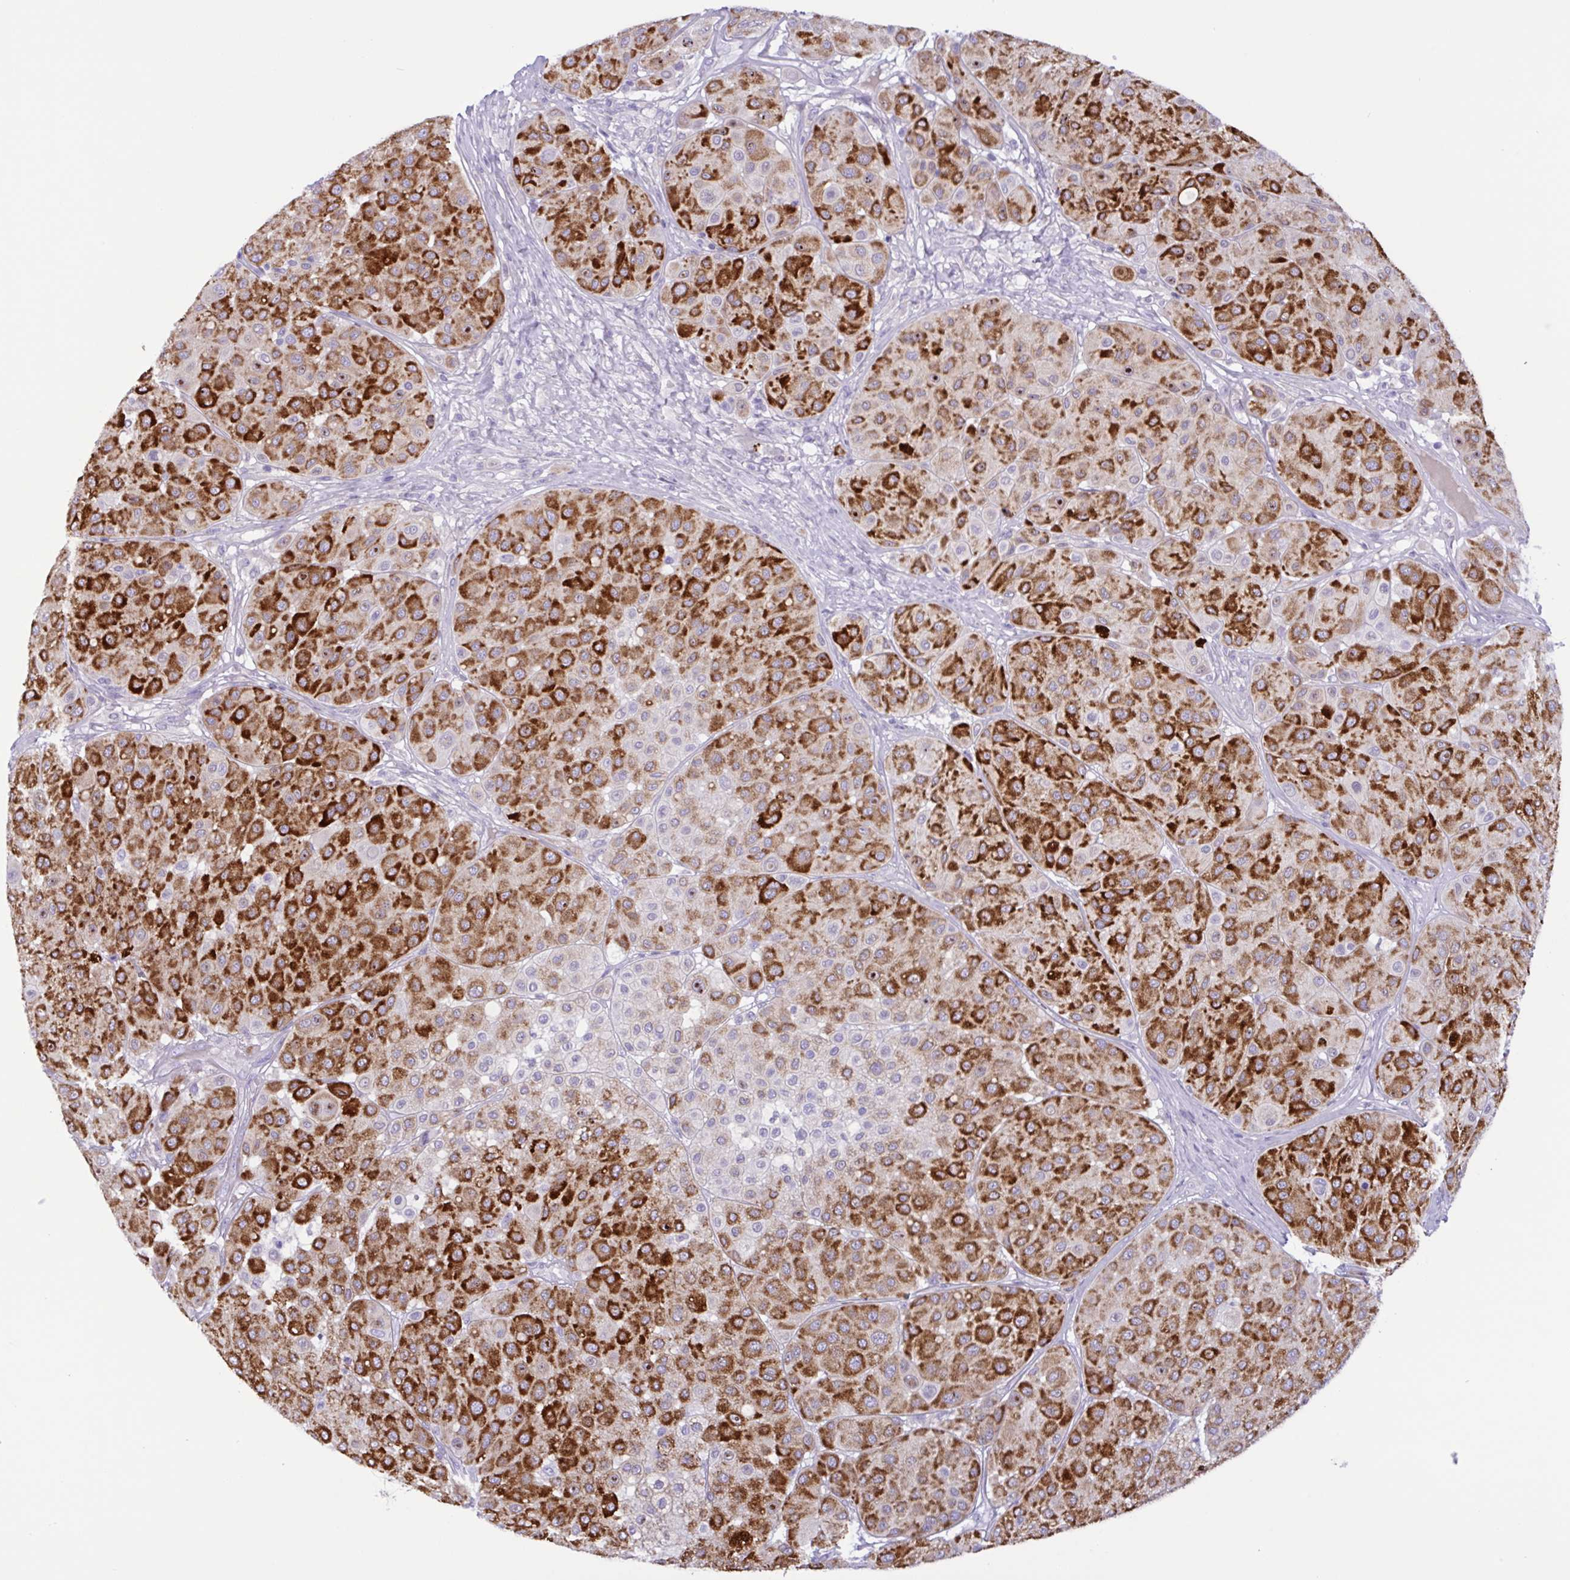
{"staining": {"intensity": "strong", "quantity": ">75%", "location": "cytoplasmic/membranous"}, "tissue": "melanoma", "cell_type": "Tumor cells", "image_type": "cancer", "snomed": [{"axis": "morphology", "description": "Malignant melanoma, Metastatic site"}, {"axis": "topography", "description": "Smooth muscle"}], "caption": "About >75% of tumor cells in melanoma demonstrate strong cytoplasmic/membranous protein staining as visualized by brown immunohistochemical staining.", "gene": "SREBF1", "patient": {"sex": "male", "age": 41}}